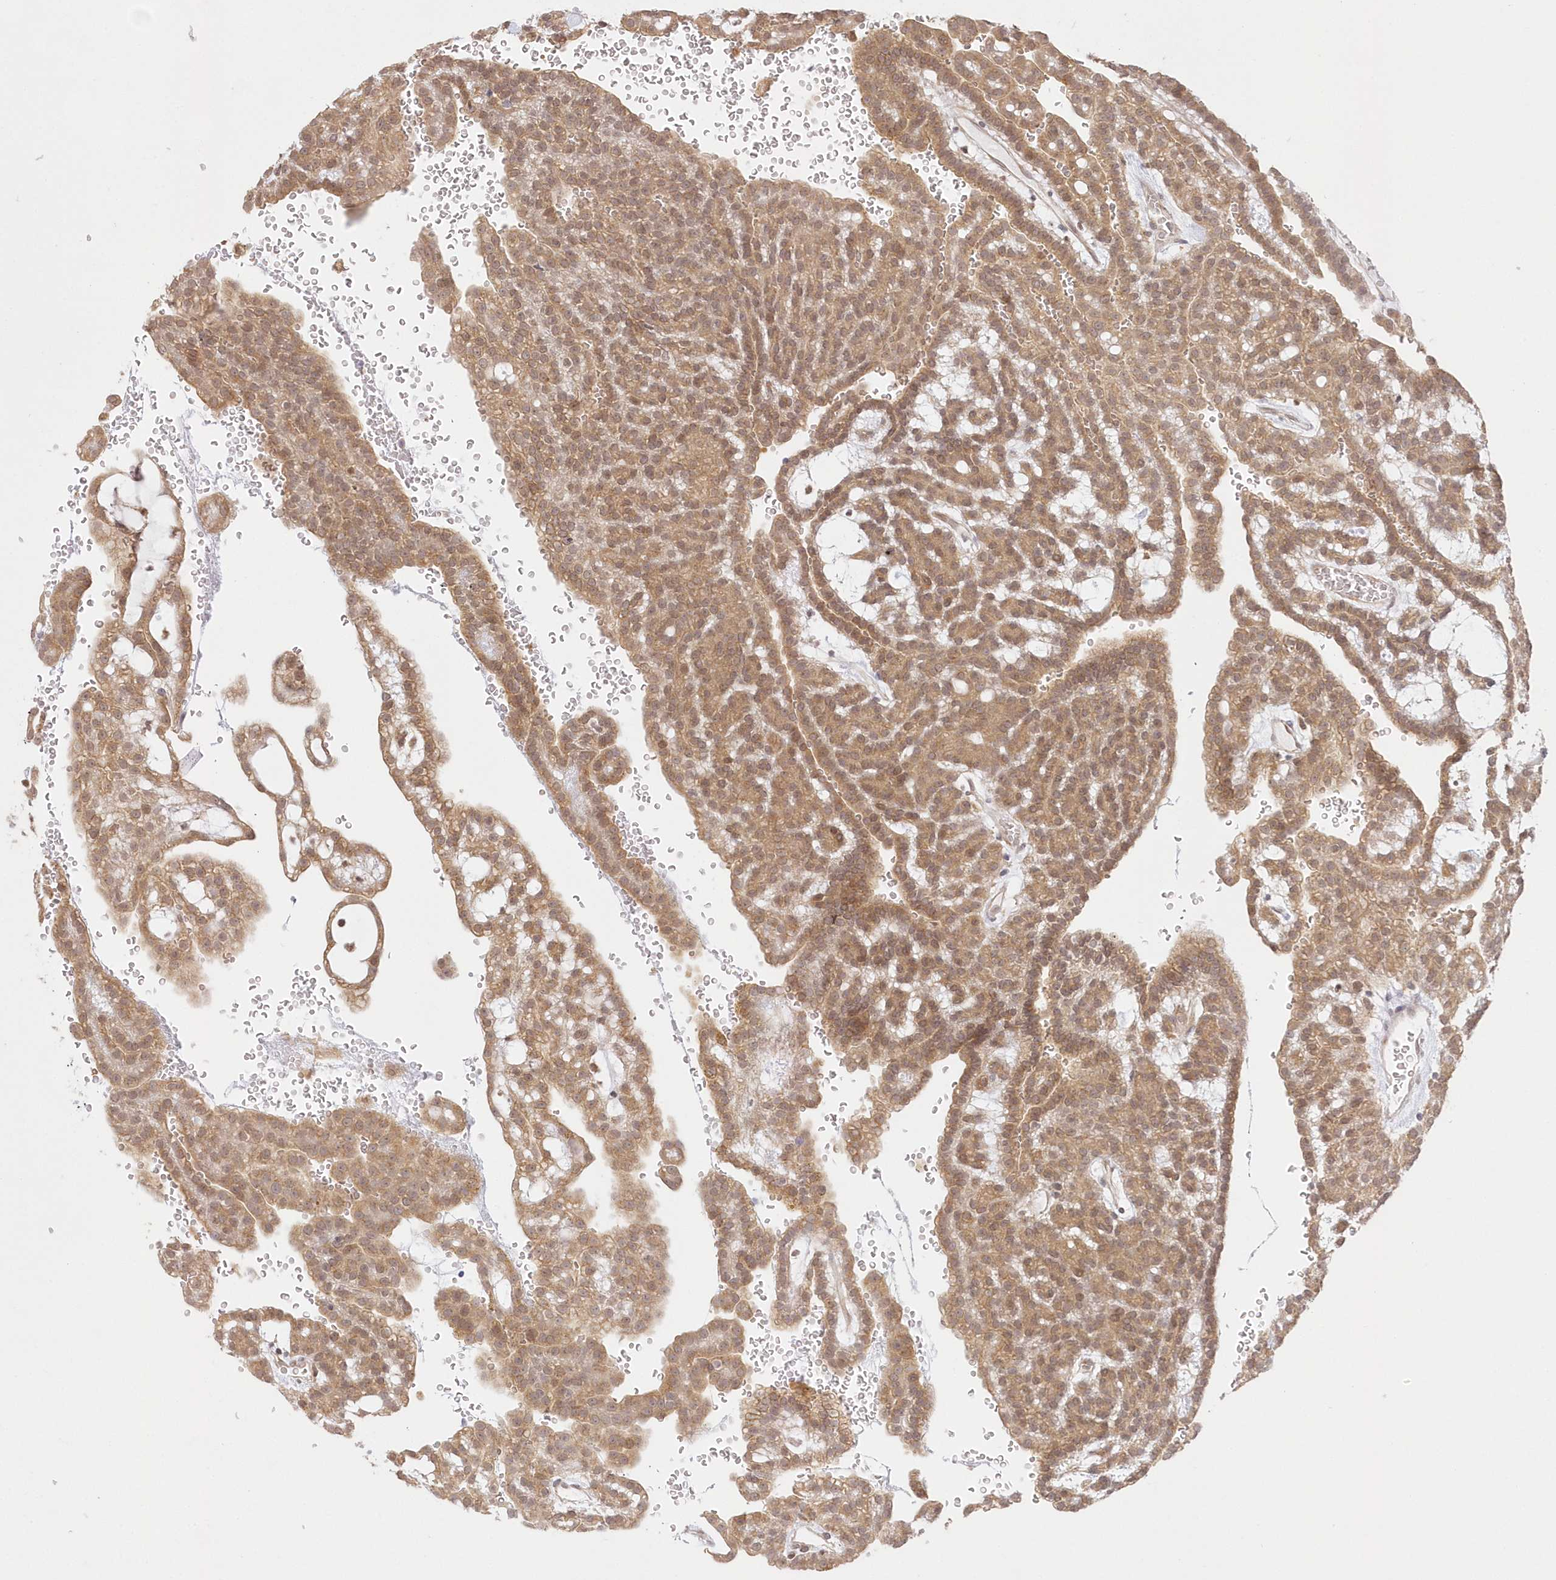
{"staining": {"intensity": "moderate", "quantity": ">75%", "location": "cytoplasmic/membranous,nuclear"}, "tissue": "renal cancer", "cell_type": "Tumor cells", "image_type": "cancer", "snomed": [{"axis": "morphology", "description": "Adenocarcinoma, NOS"}, {"axis": "topography", "description": "Kidney"}], "caption": "There is medium levels of moderate cytoplasmic/membranous and nuclear staining in tumor cells of renal cancer (adenocarcinoma), as demonstrated by immunohistochemical staining (brown color).", "gene": "RNPEP", "patient": {"sex": "male", "age": 63}}